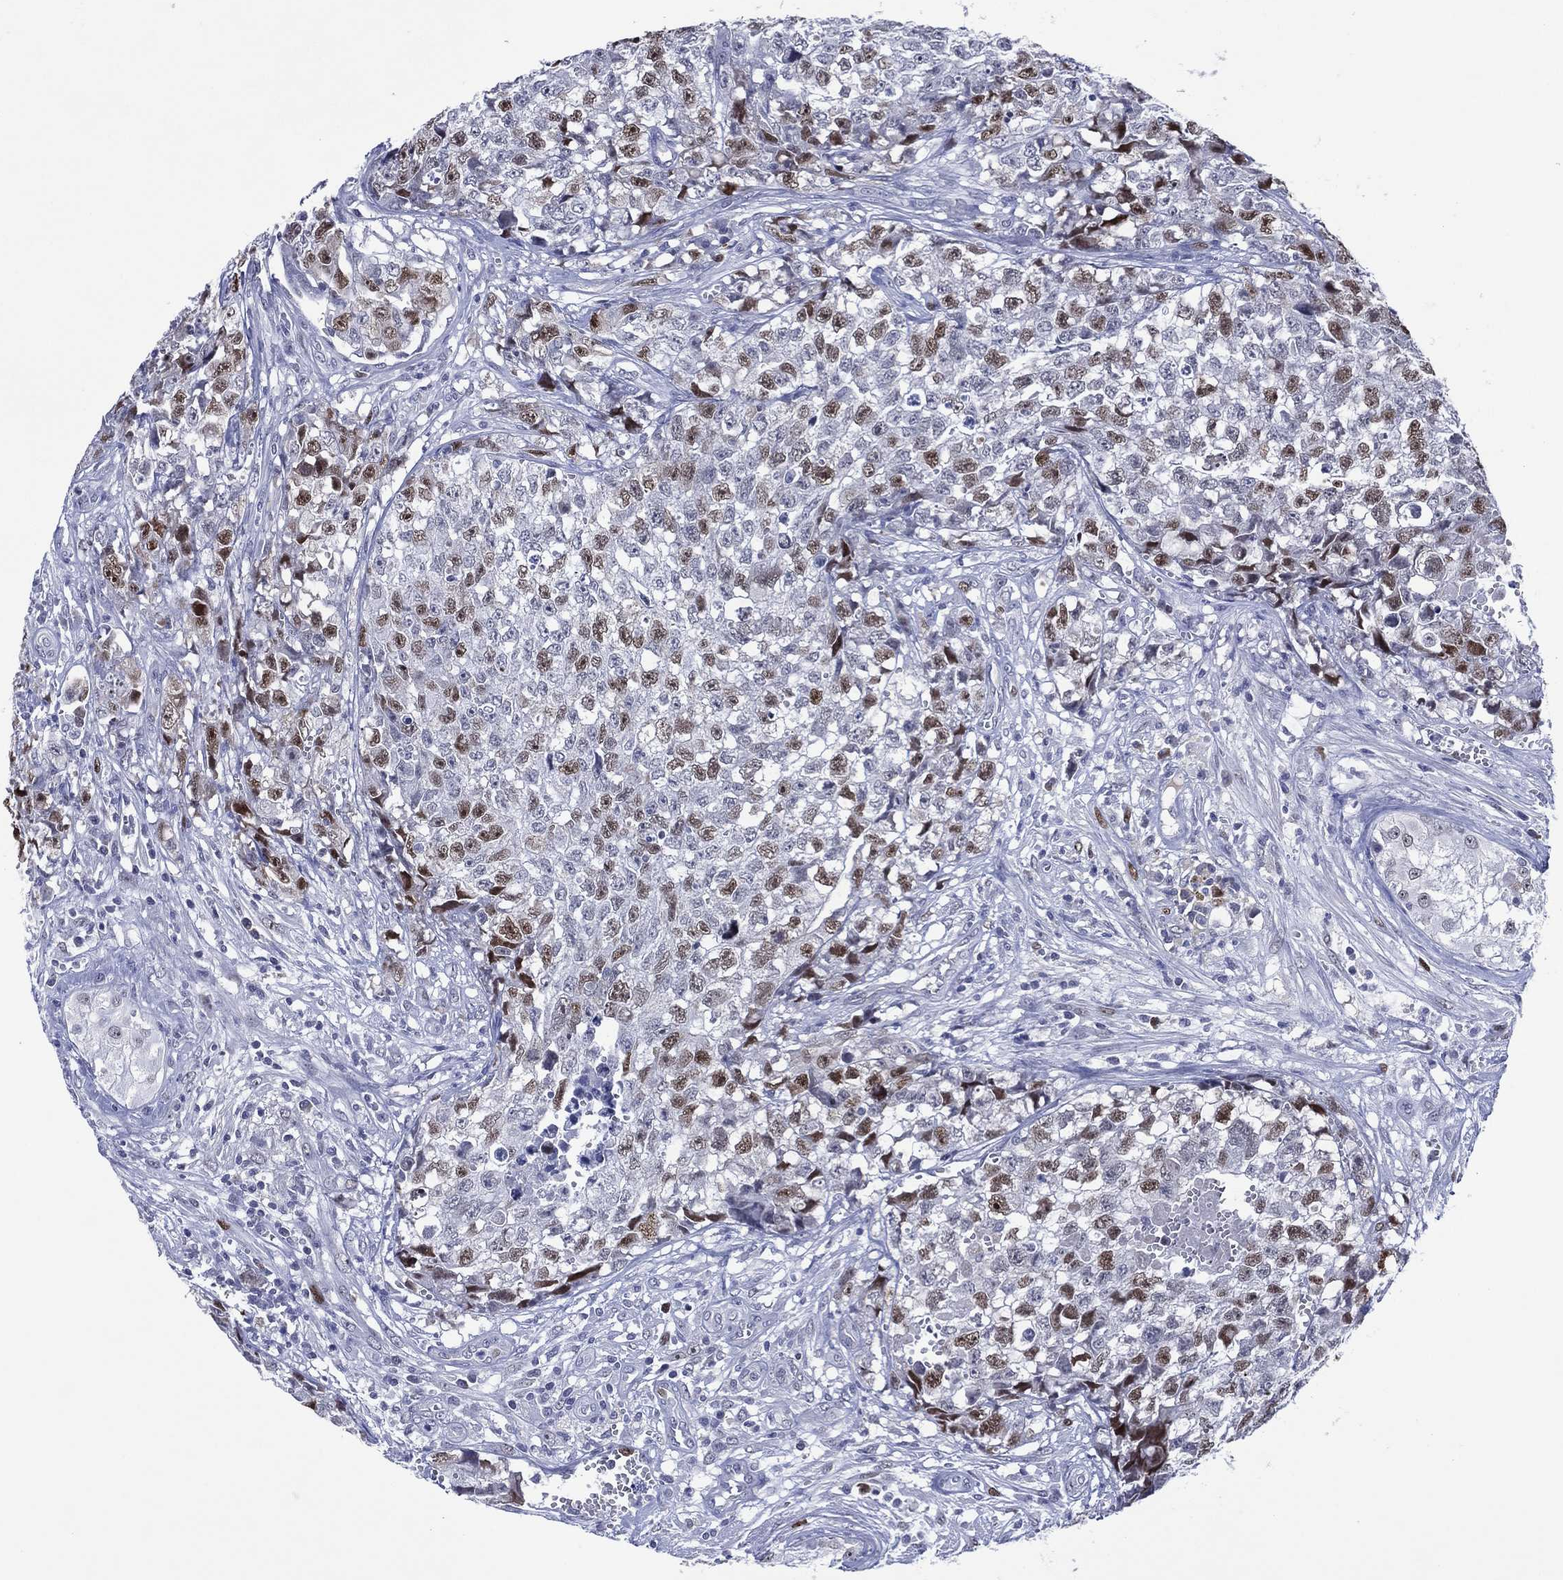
{"staining": {"intensity": "strong", "quantity": "<25%", "location": "nuclear"}, "tissue": "testis cancer", "cell_type": "Tumor cells", "image_type": "cancer", "snomed": [{"axis": "morphology", "description": "Seminoma, NOS"}, {"axis": "morphology", "description": "Carcinoma, Embryonal, NOS"}, {"axis": "topography", "description": "Testis"}], "caption": "Immunohistochemical staining of human testis cancer displays medium levels of strong nuclear expression in approximately <25% of tumor cells.", "gene": "GATA6", "patient": {"sex": "male", "age": 22}}